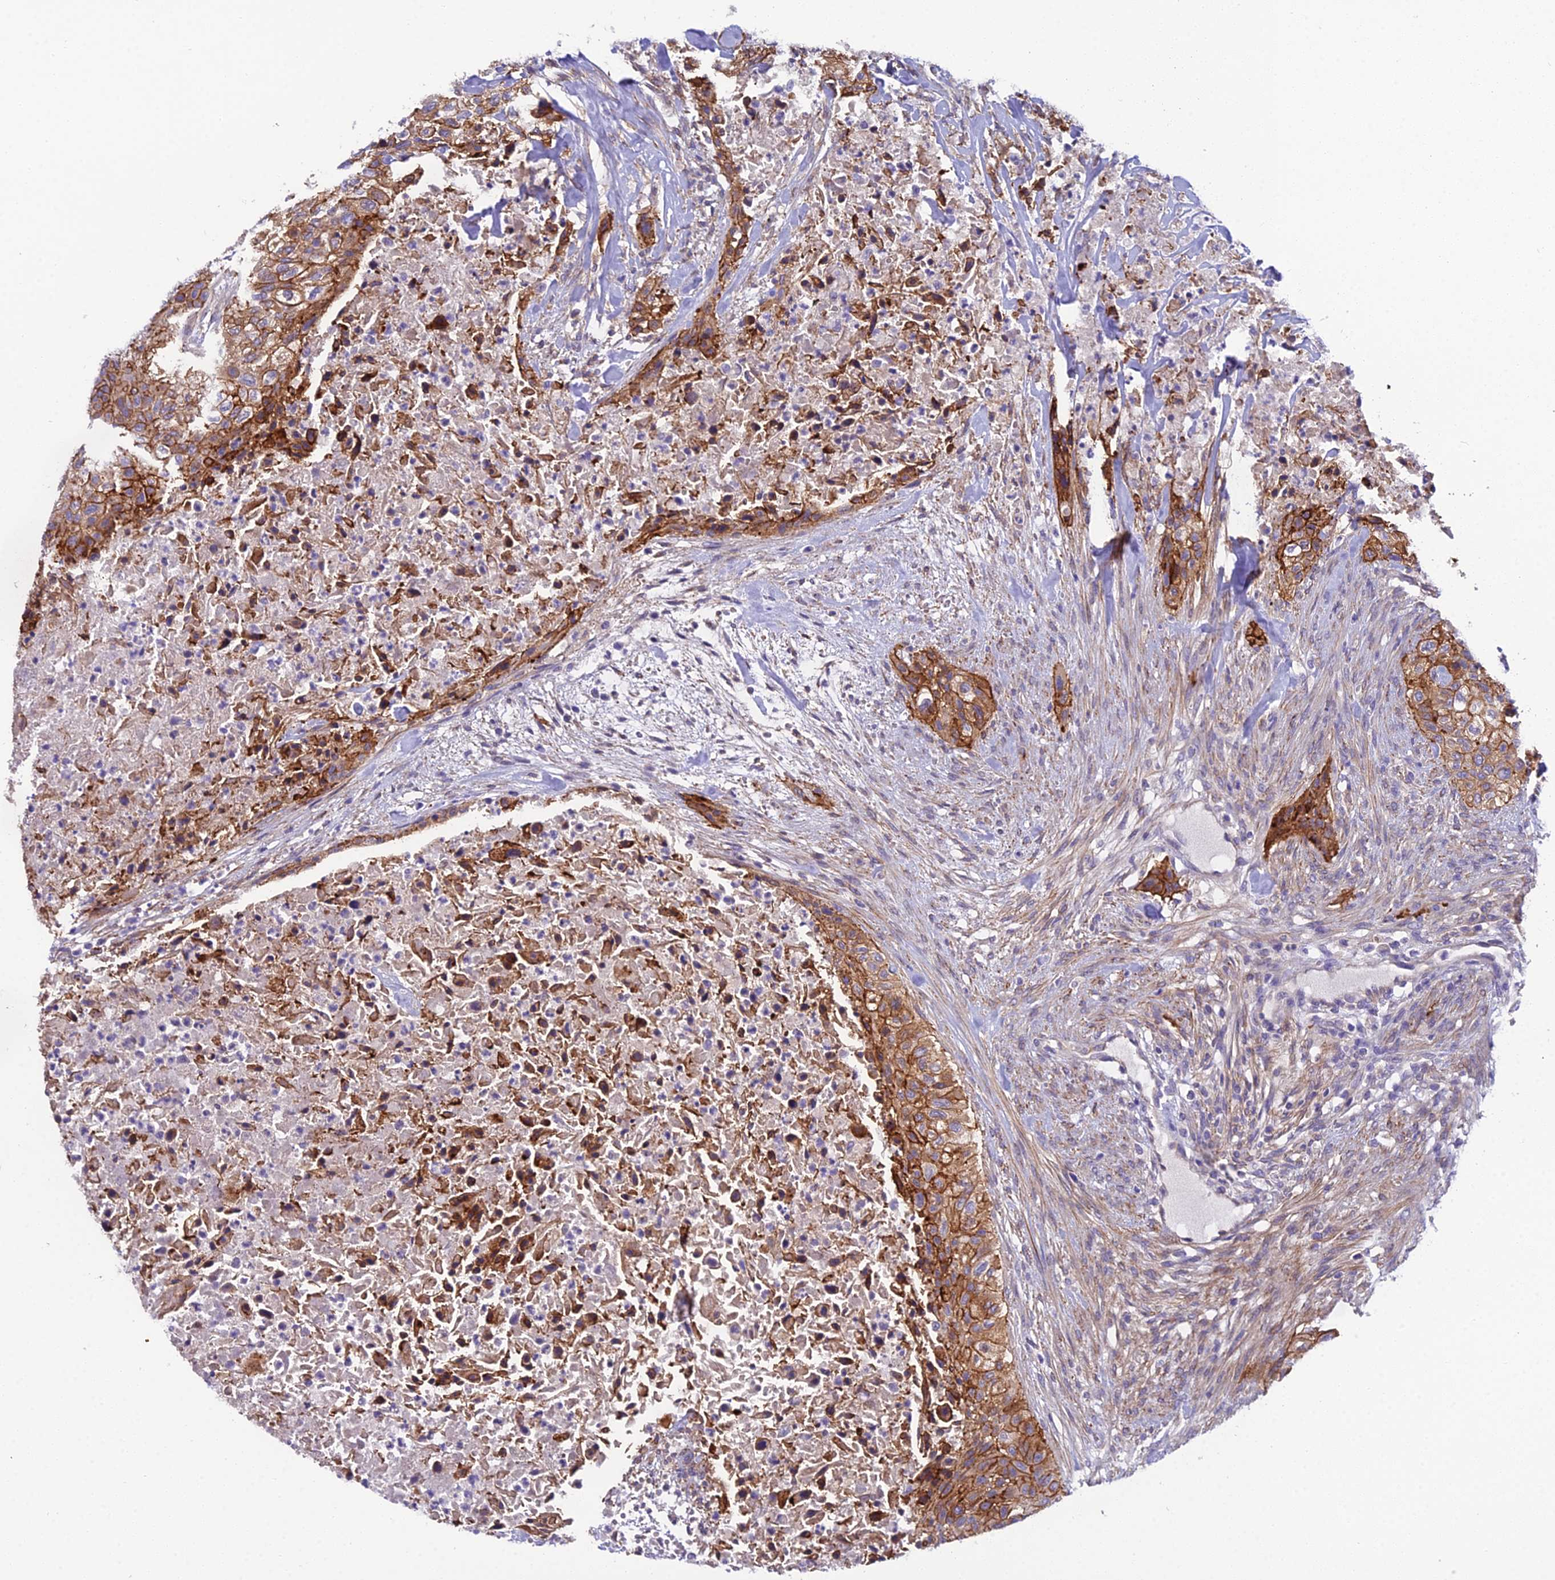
{"staining": {"intensity": "strong", "quantity": ">75%", "location": "cytoplasmic/membranous"}, "tissue": "urothelial cancer", "cell_type": "Tumor cells", "image_type": "cancer", "snomed": [{"axis": "morphology", "description": "Urothelial carcinoma, High grade"}, {"axis": "topography", "description": "Urinary bladder"}], "caption": "Brown immunohistochemical staining in urothelial cancer reveals strong cytoplasmic/membranous expression in about >75% of tumor cells.", "gene": "CFAP47", "patient": {"sex": "male", "age": 35}}